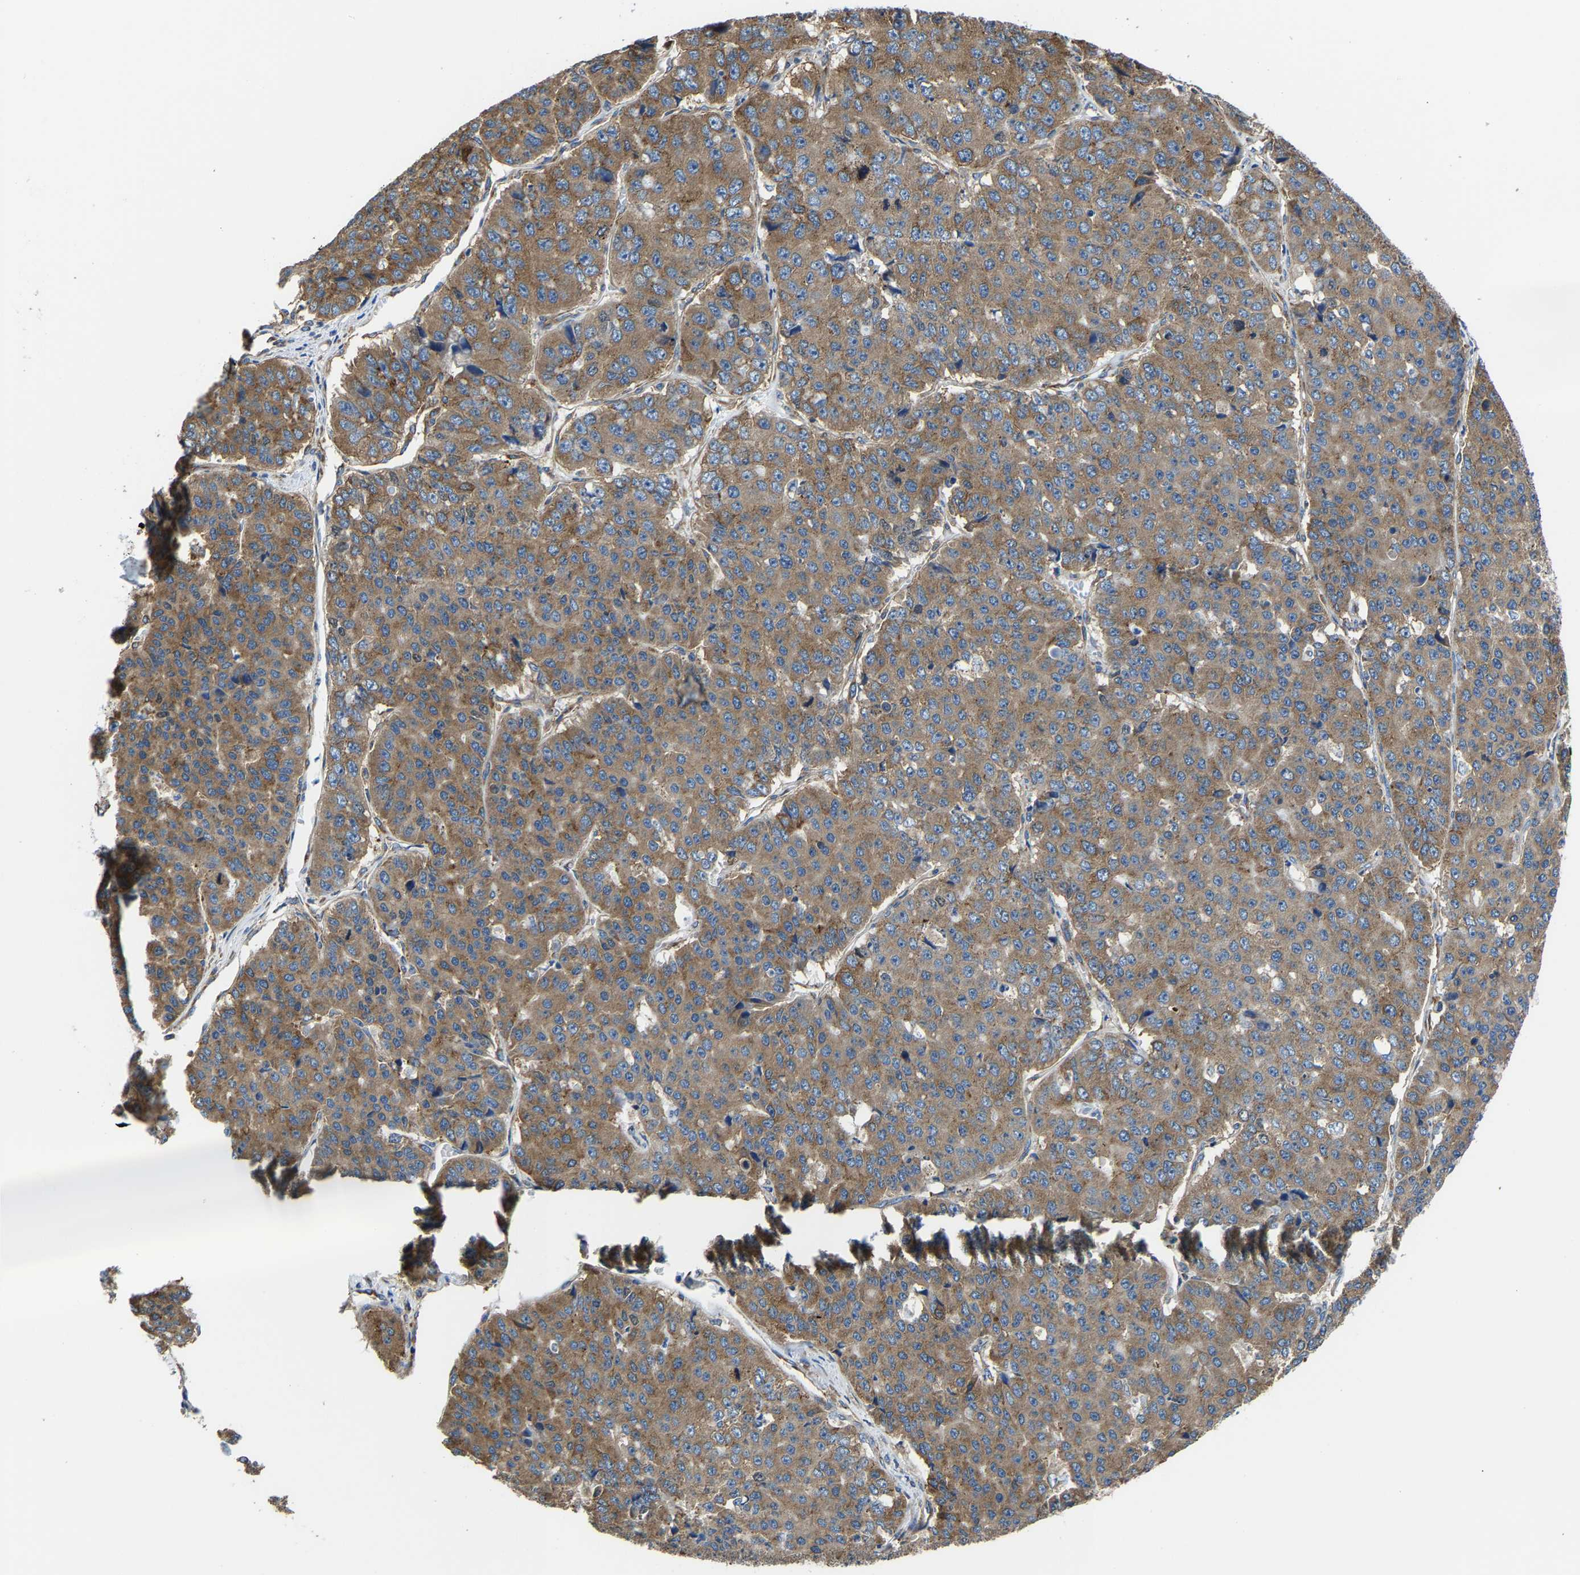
{"staining": {"intensity": "strong", "quantity": ">75%", "location": "cytoplasmic/membranous"}, "tissue": "pancreatic cancer", "cell_type": "Tumor cells", "image_type": "cancer", "snomed": [{"axis": "morphology", "description": "Adenocarcinoma, NOS"}, {"axis": "topography", "description": "Pancreas"}], "caption": "Adenocarcinoma (pancreatic) stained with a protein marker exhibits strong staining in tumor cells.", "gene": "G3BP2", "patient": {"sex": "male", "age": 50}}